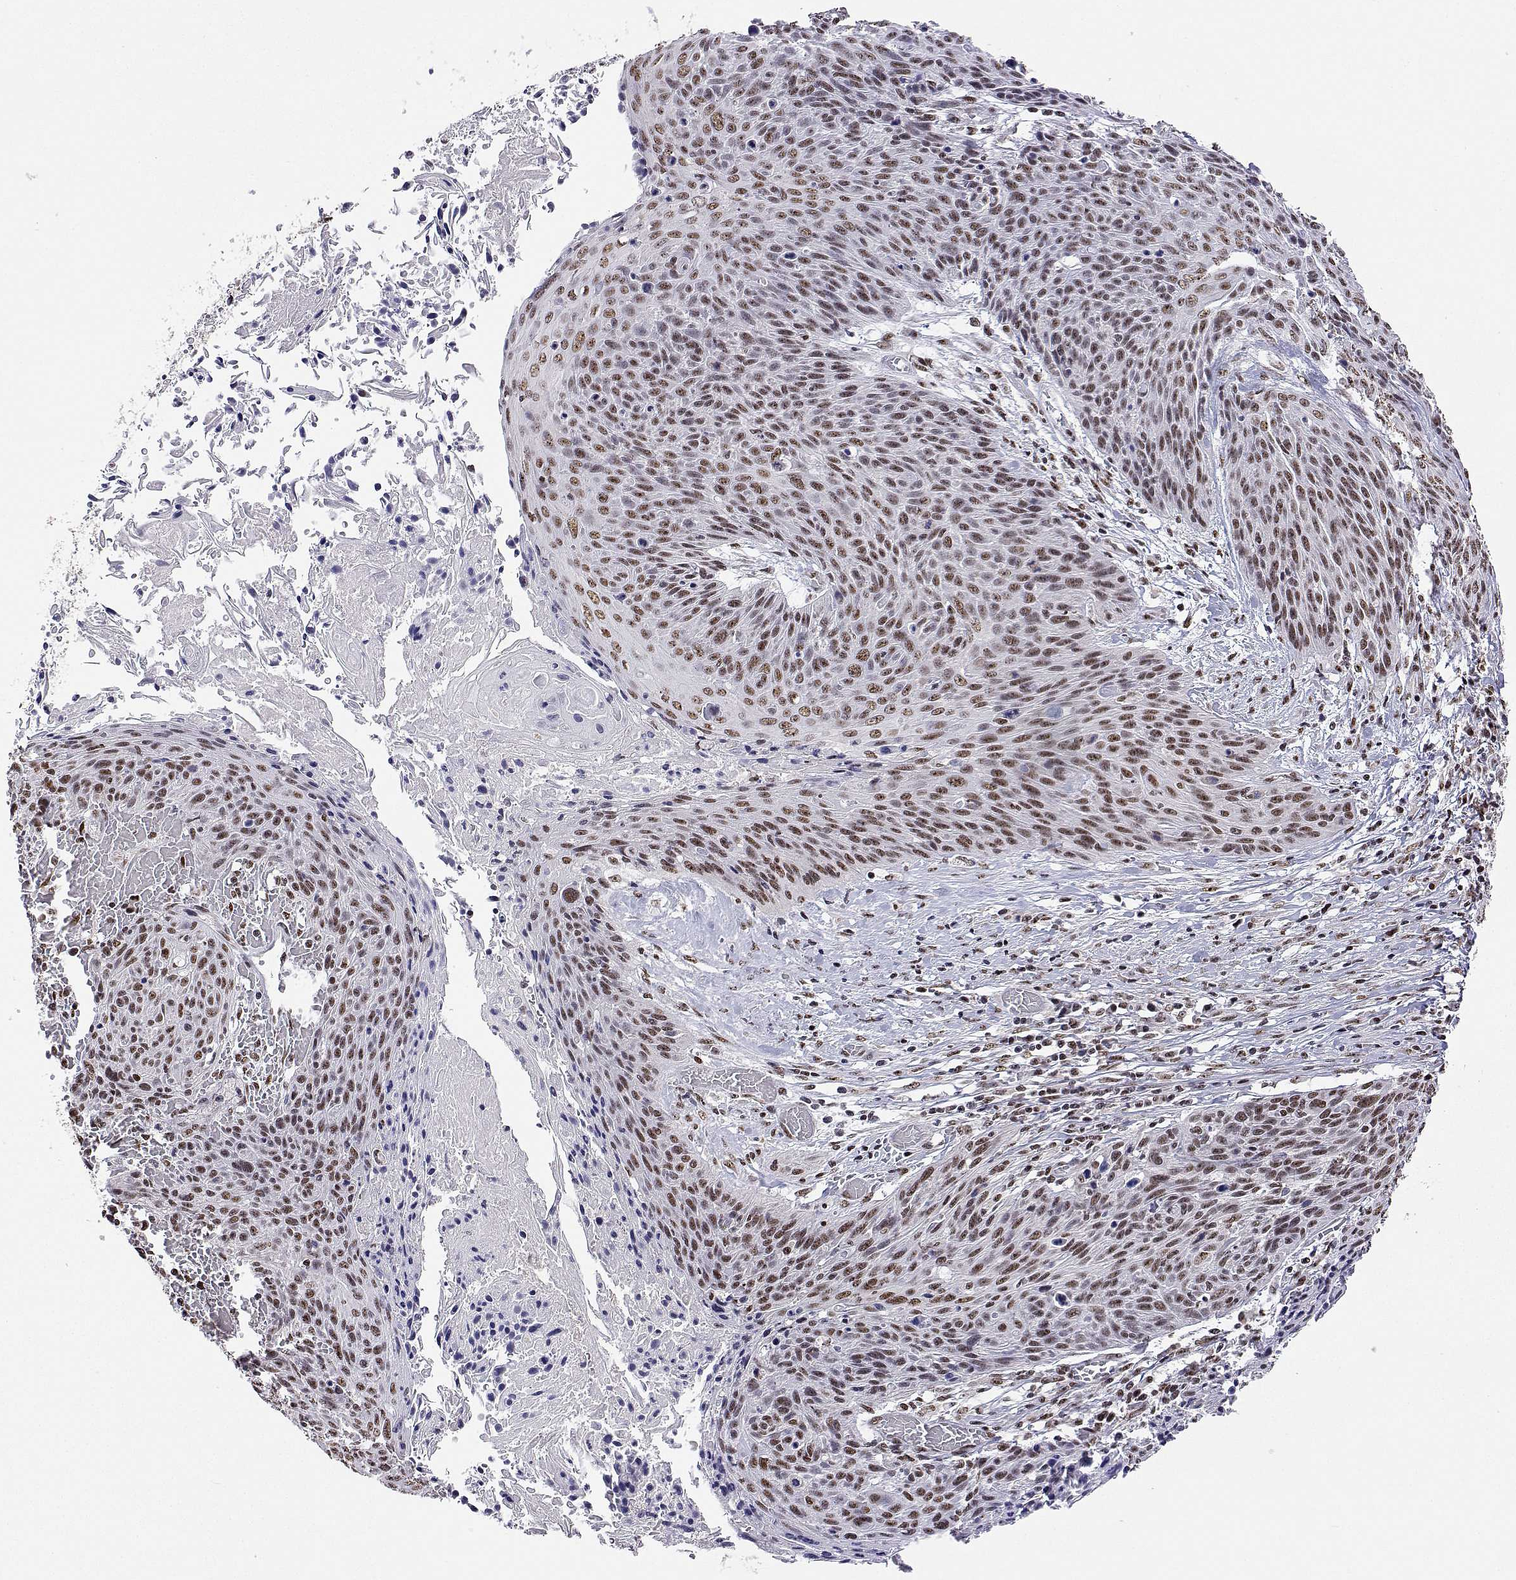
{"staining": {"intensity": "moderate", "quantity": ">75%", "location": "nuclear"}, "tissue": "cervical cancer", "cell_type": "Tumor cells", "image_type": "cancer", "snomed": [{"axis": "morphology", "description": "Squamous cell carcinoma, NOS"}, {"axis": "topography", "description": "Cervix"}], "caption": "A photomicrograph of cervical squamous cell carcinoma stained for a protein exhibits moderate nuclear brown staining in tumor cells.", "gene": "ADAR", "patient": {"sex": "female", "age": 45}}